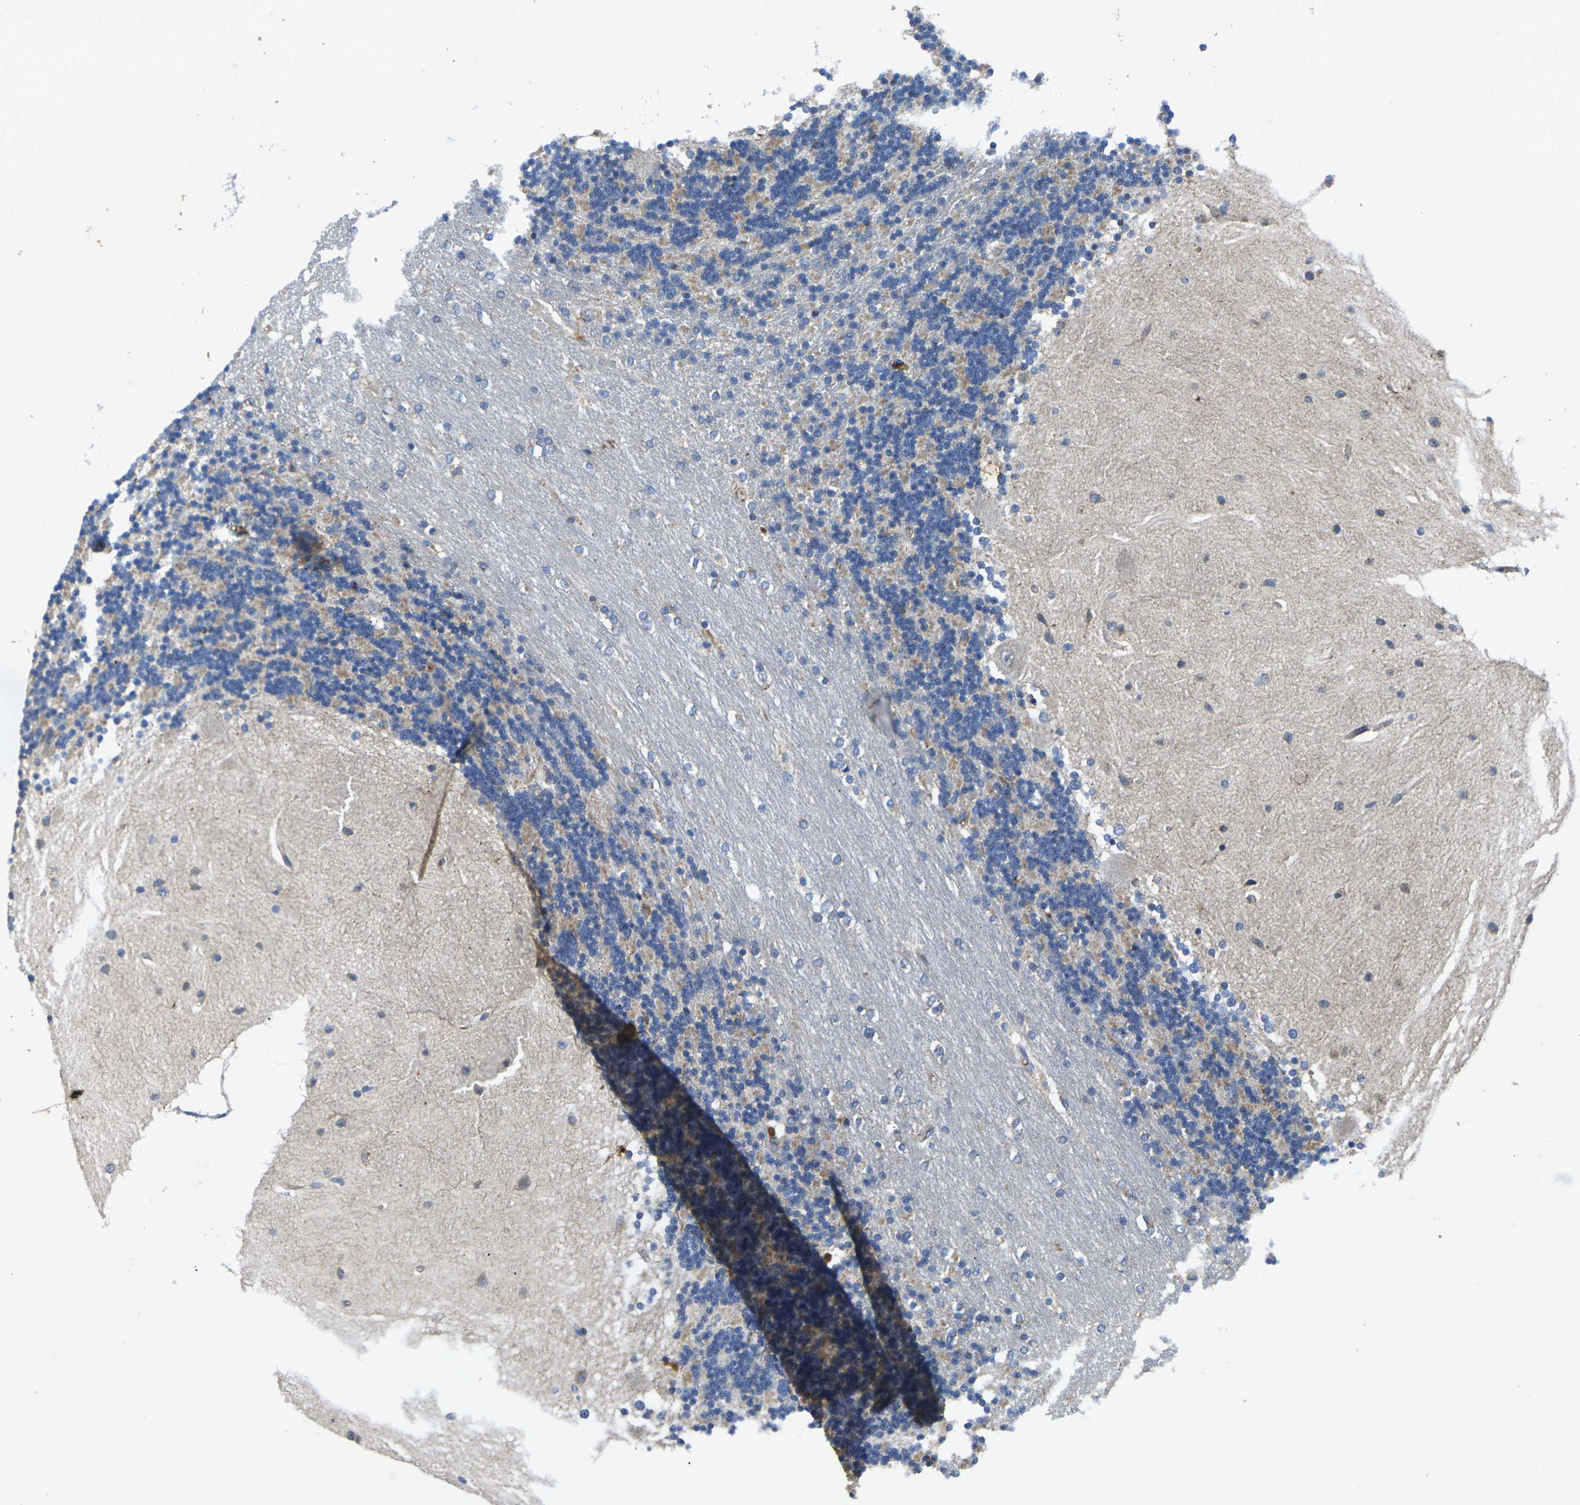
{"staining": {"intensity": "moderate", "quantity": "25%-75%", "location": "cytoplasmic/membranous"}, "tissue": "cerebellum", "cell_type": "Cells in granular layer", "image_type": "normal", "snomed": [{"axis": "morphology", "description": "Normal tissue, NOS"}, {"axis": "topography", "description": "Cerebellum"}], "caption": "Protein staining reveals moderate cytoplasmic/membranous expression in about 25%-75% of cells in granular layer in benign cerebellum.", "gene": "KIF1B", "patient": {"sex": "female", "age": 54}}